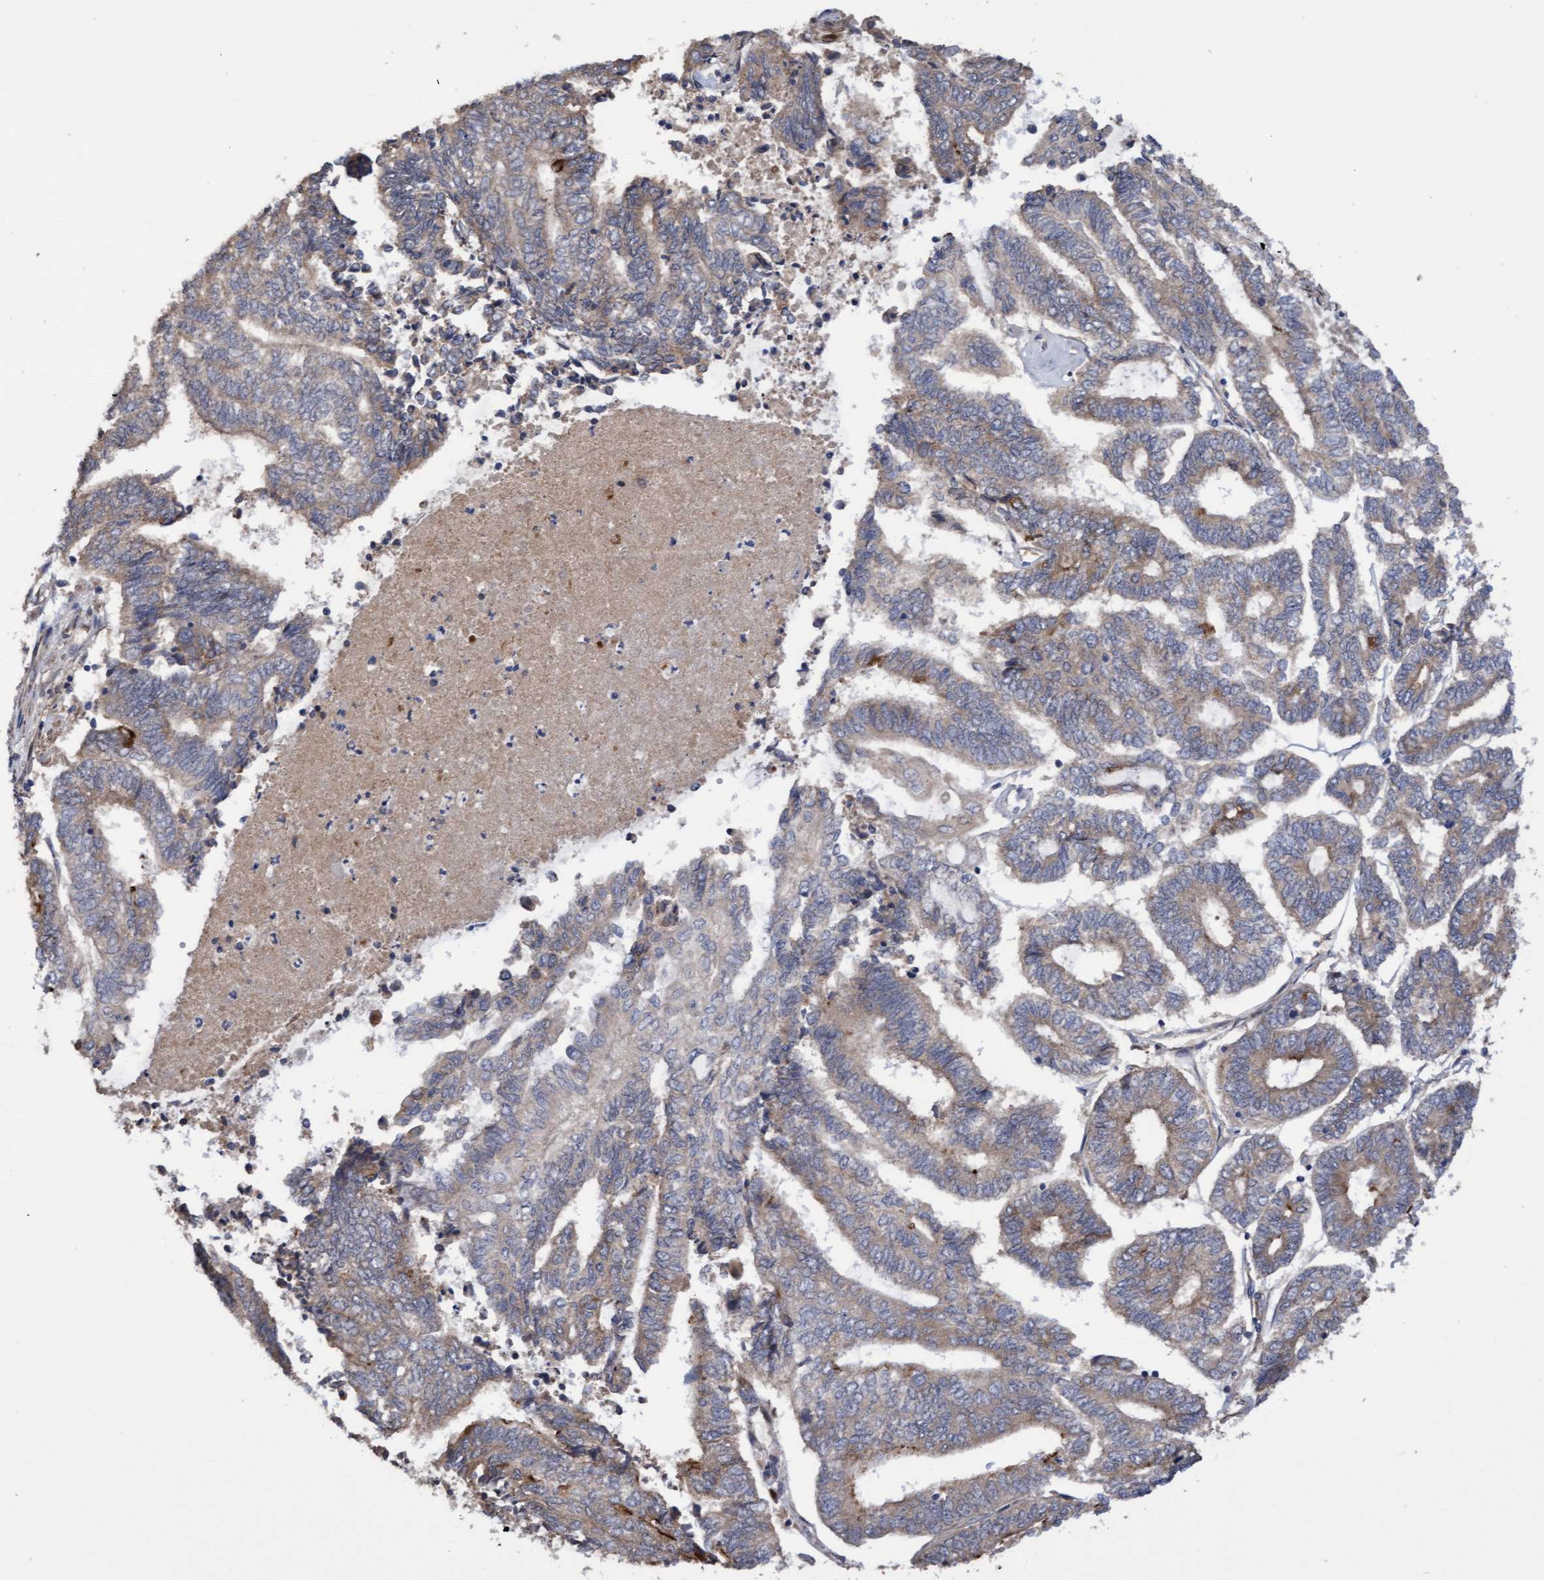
{"staining": {"intensity": "weak", "quantity": "25%-75%", "location": "cytoplasmic/membranous"}, "tissue": "endometrial cancer", "cell_type": "Tumor cells", "image_type": "cancer", "snomed": [{"axis": "morphology", "description": "Adenocarcinoma, NOS"}, {"axis": "topography", "description": "Uterus"}, {"axis": "topography", "description": "Endometrium"}], "caption": "Protein expression analysis of human endometrial adenocarcinoma reveals weak cytoplasmic/membranous expression in about 25%-75% of tumor cells.", "gene": "ELP5", "patient": {"sex": "female", "age": 70}}